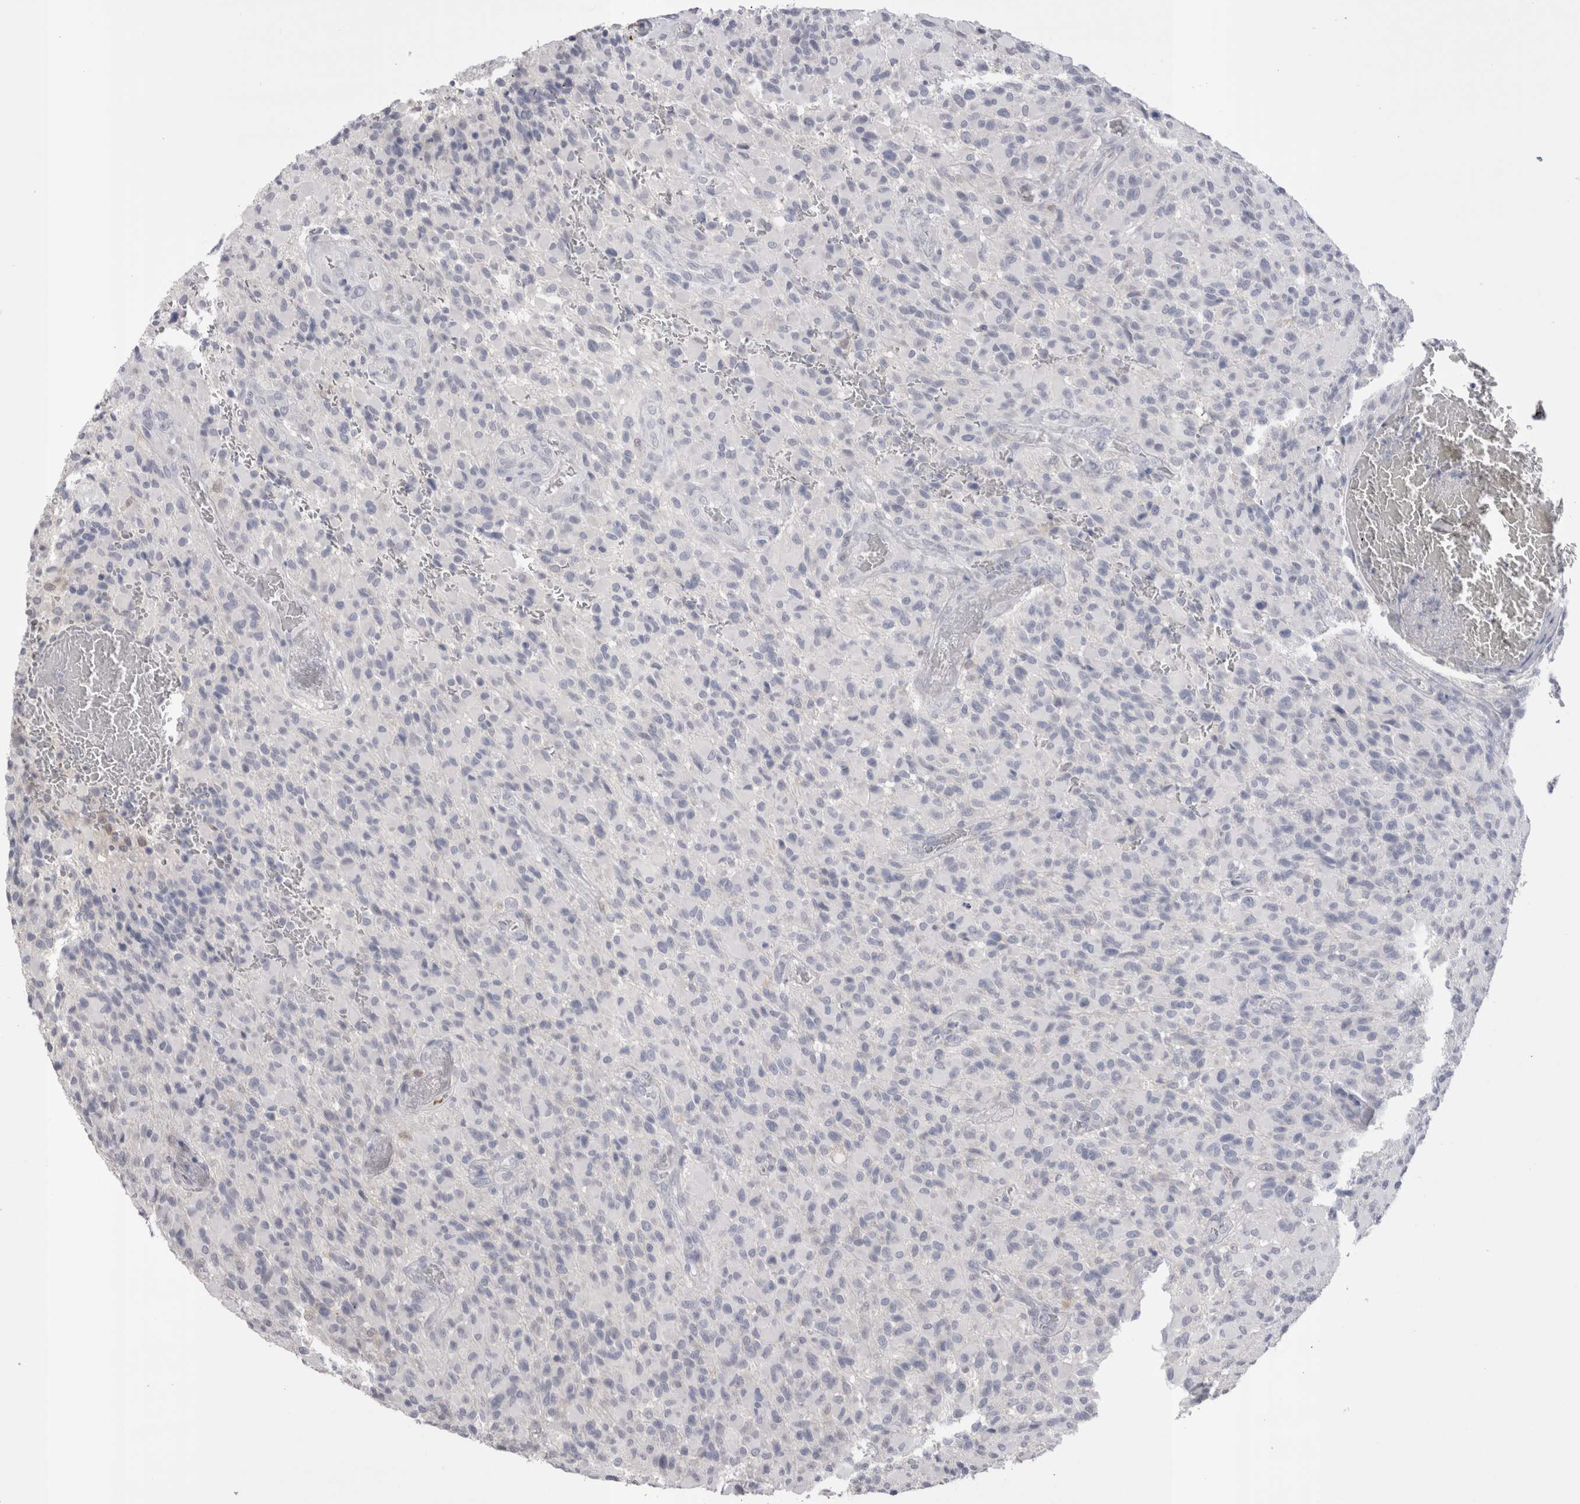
{"staining": {"intensity": "negative", "quantity": "none", "location": "none"}, "tissue": "glioma", "cell_type": "Tumor cells", "image_type": "cancer", "snomed": [{"axis": "morphology", "description": "Glioma, malignant, High grade"}, {"axis": "topography", "description": "Brain"}], "caption": "High power microscopy histopathology image of an immunohistochemistry (IHC) micrograph of high-grade glioma (malignant), revealing no significant staining in tumor cells. The staining was performed using DAB to visualize the protein expression in brown, while the nuclei were stained in blue with hematoxylin (Magnification: 20x).", "gene": "SUCNR1", "patient": {"sex": "male", "age": 71}}